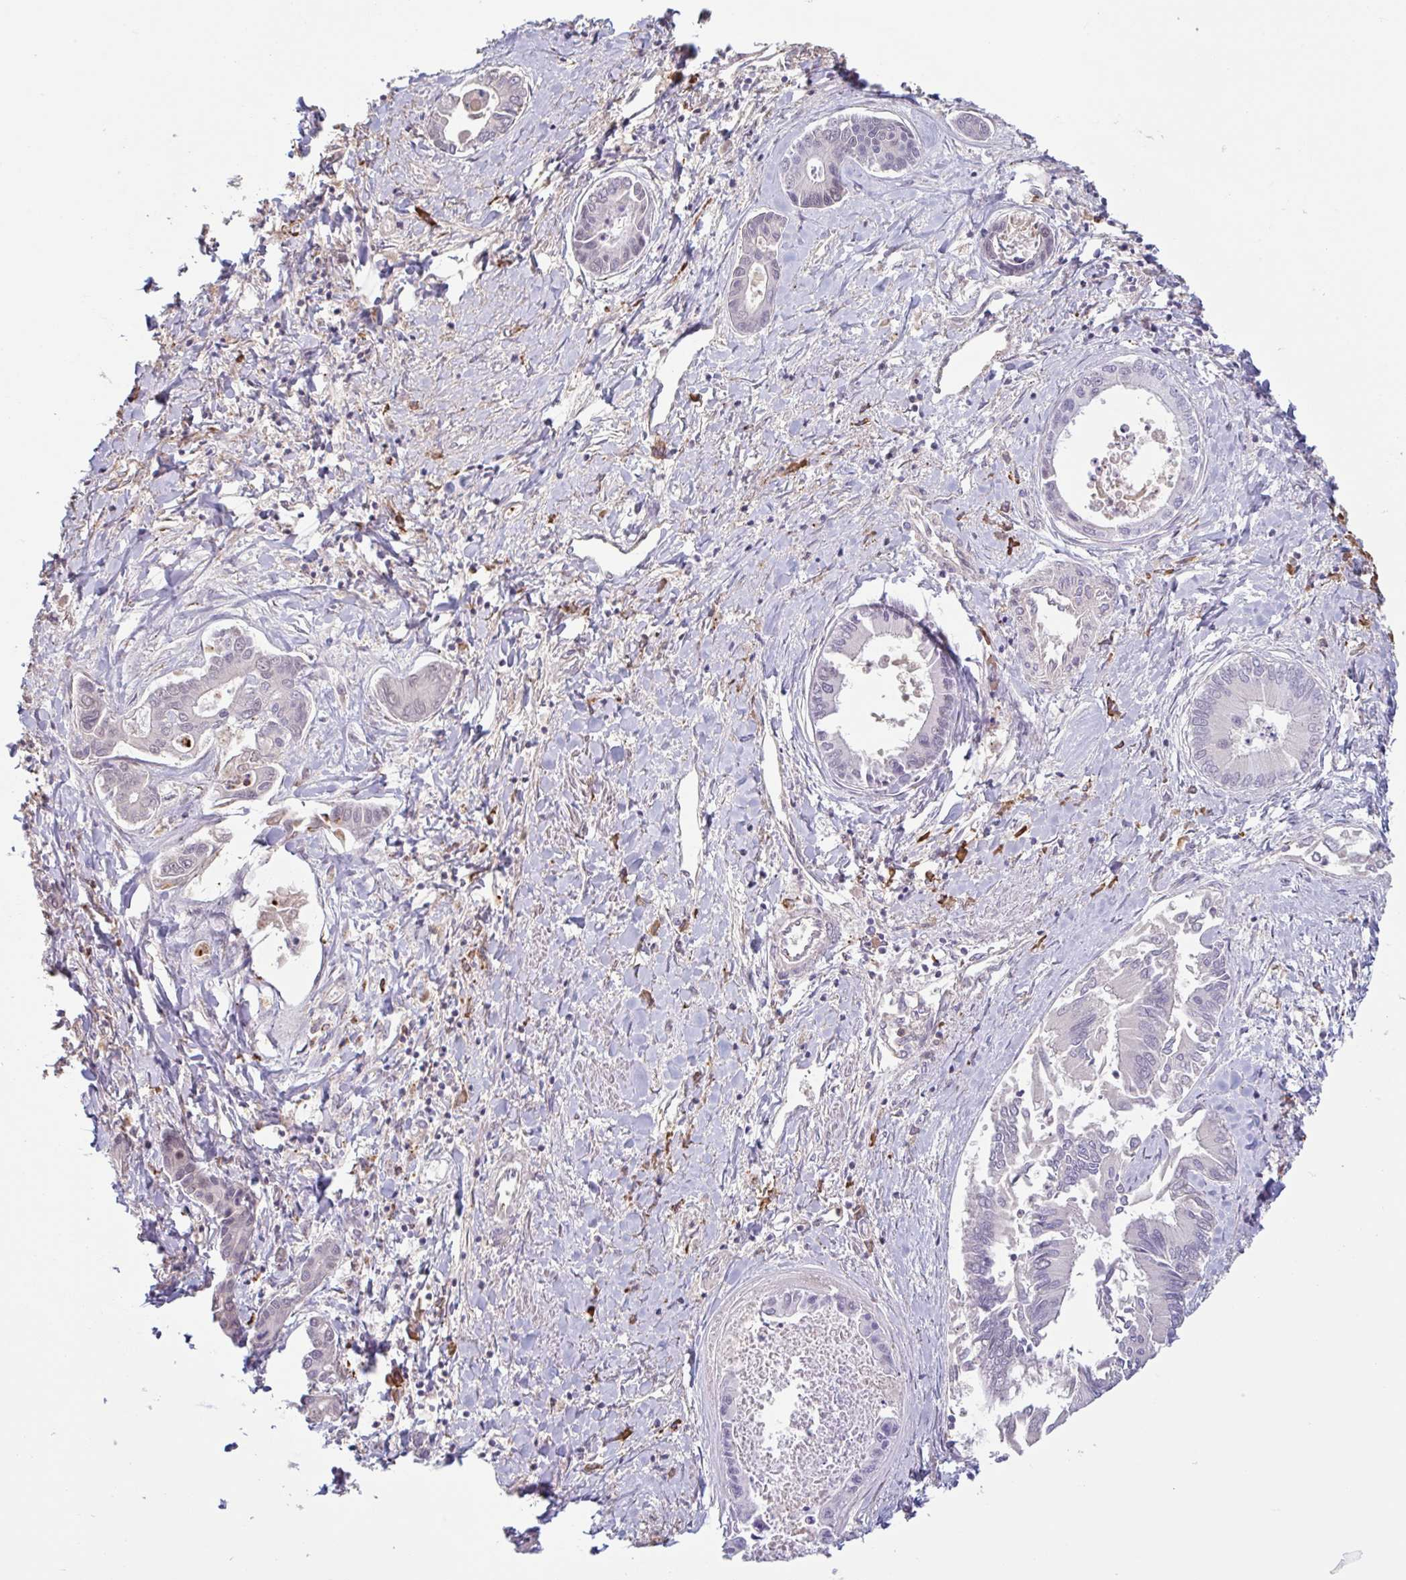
{"staining": {"intensity": "negative", "quantity": "none", "location": "none"}, "tissue": "liver cancer", "cell_type": "Tumor cells", "image_type": "cancer", "snomed": [{"axis": "morphology", "description": "Cholangiocarcinoma"}, {"axis": "topography", "description": "Liver"}], "caption": "A photomicrograph of cholangiocarcinoma (liver) stained for a protein demonstrates no brown staining in tumor cells.", "gene": "TAF1D", "patient": {"sex": "male", "age": 66}}